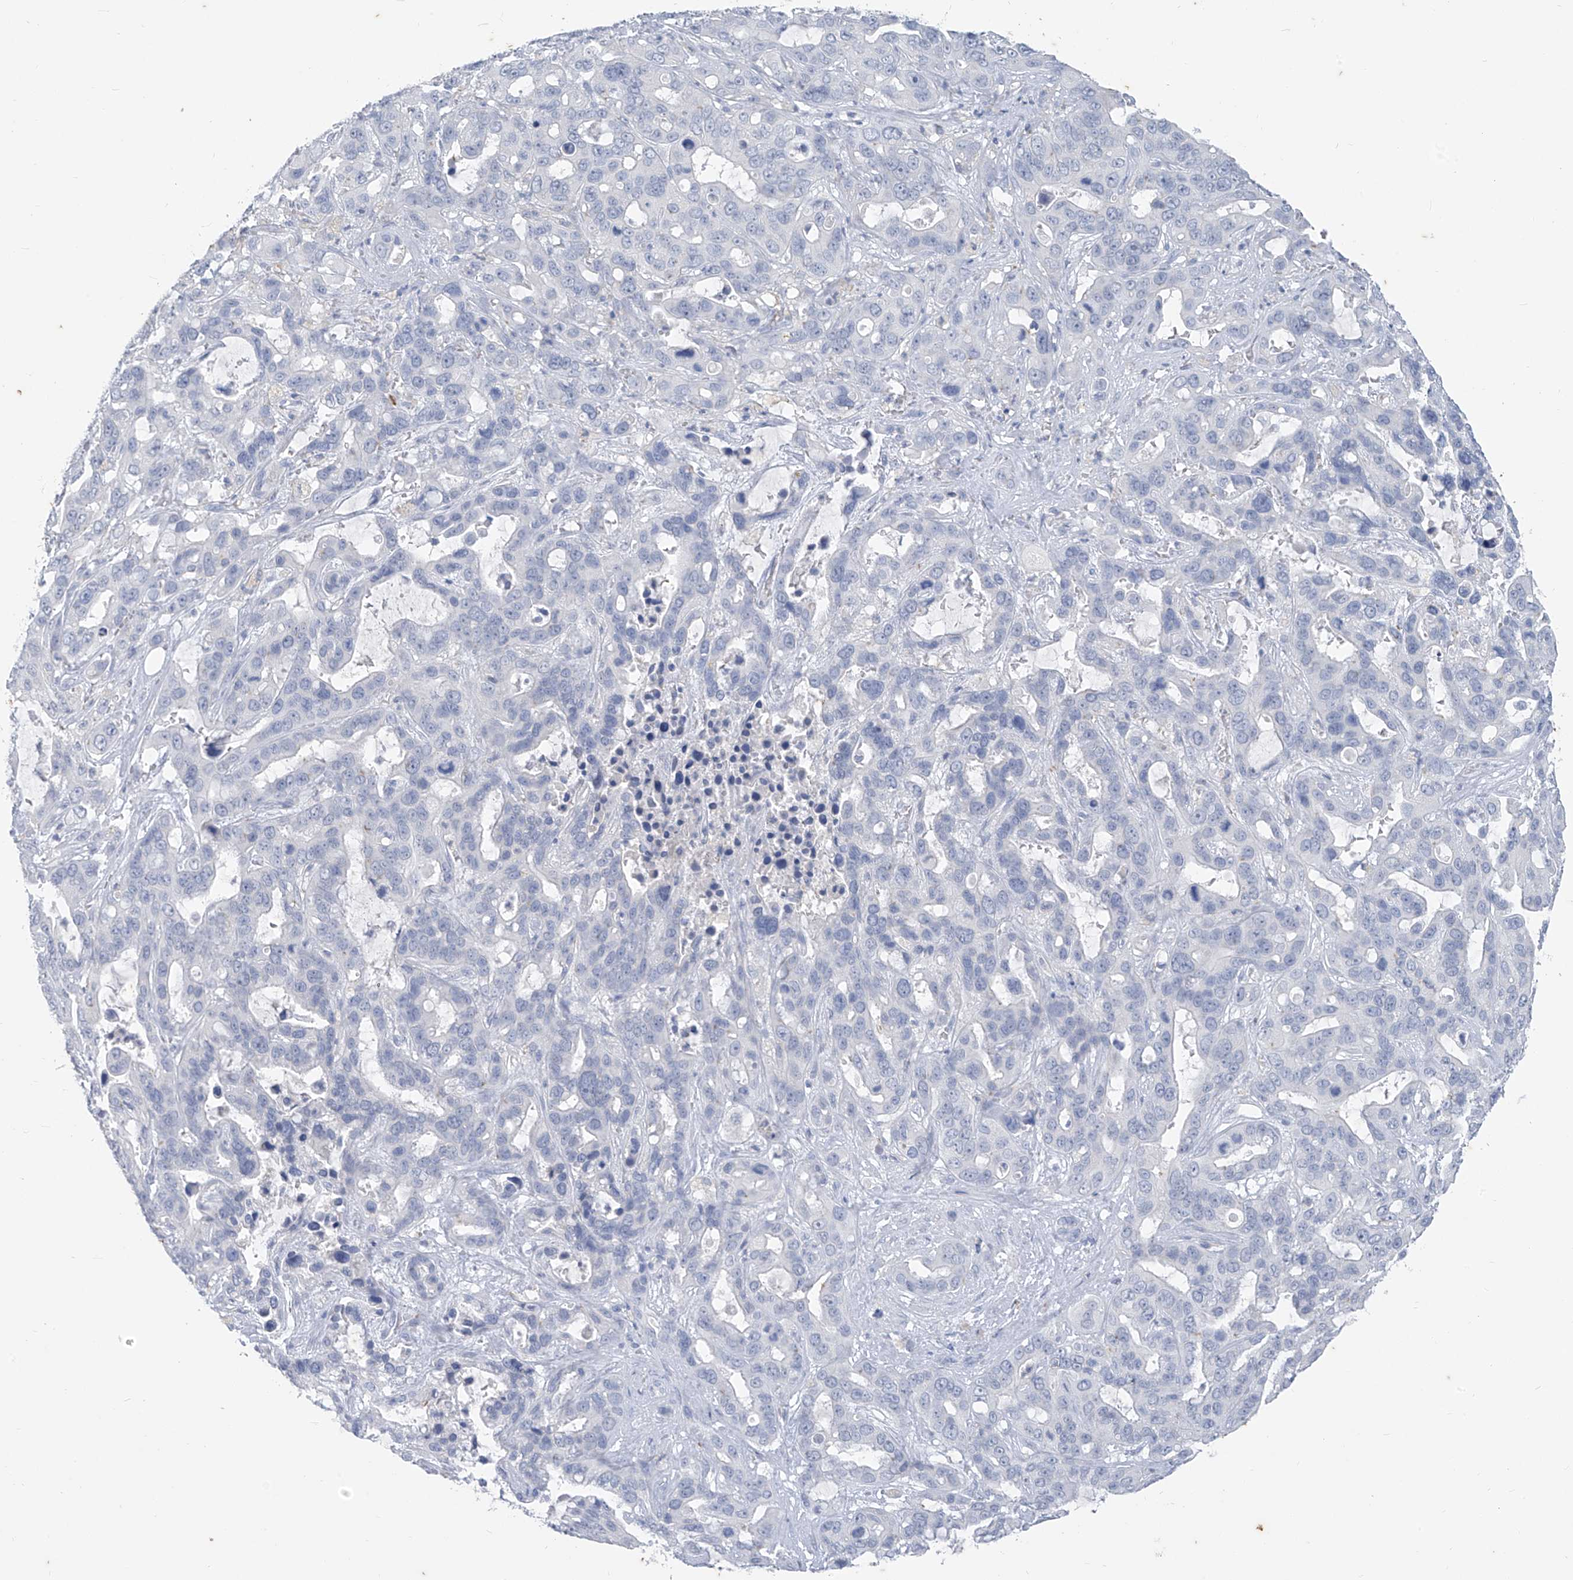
{"staining": {"intensity": "negative", "quantity": "none", "location": "none"}, "tissue": "liver cancer", "cell_type": "Tumor cells", "image_type": "cancer", "snomed": [{"axis": "morphology", "description": "Cholangiocarcinoma"}, {"axis": "topography", "description": "Liver"}], "caption": "IHC photomicrograph of neoplastic tissue: liver cholangiocarcinoma stained with DAB demonstrates no significant protein positivity in tumor cells.", "gene": "CX3CR1", "patient": {"sex": "female", "age": 65}}